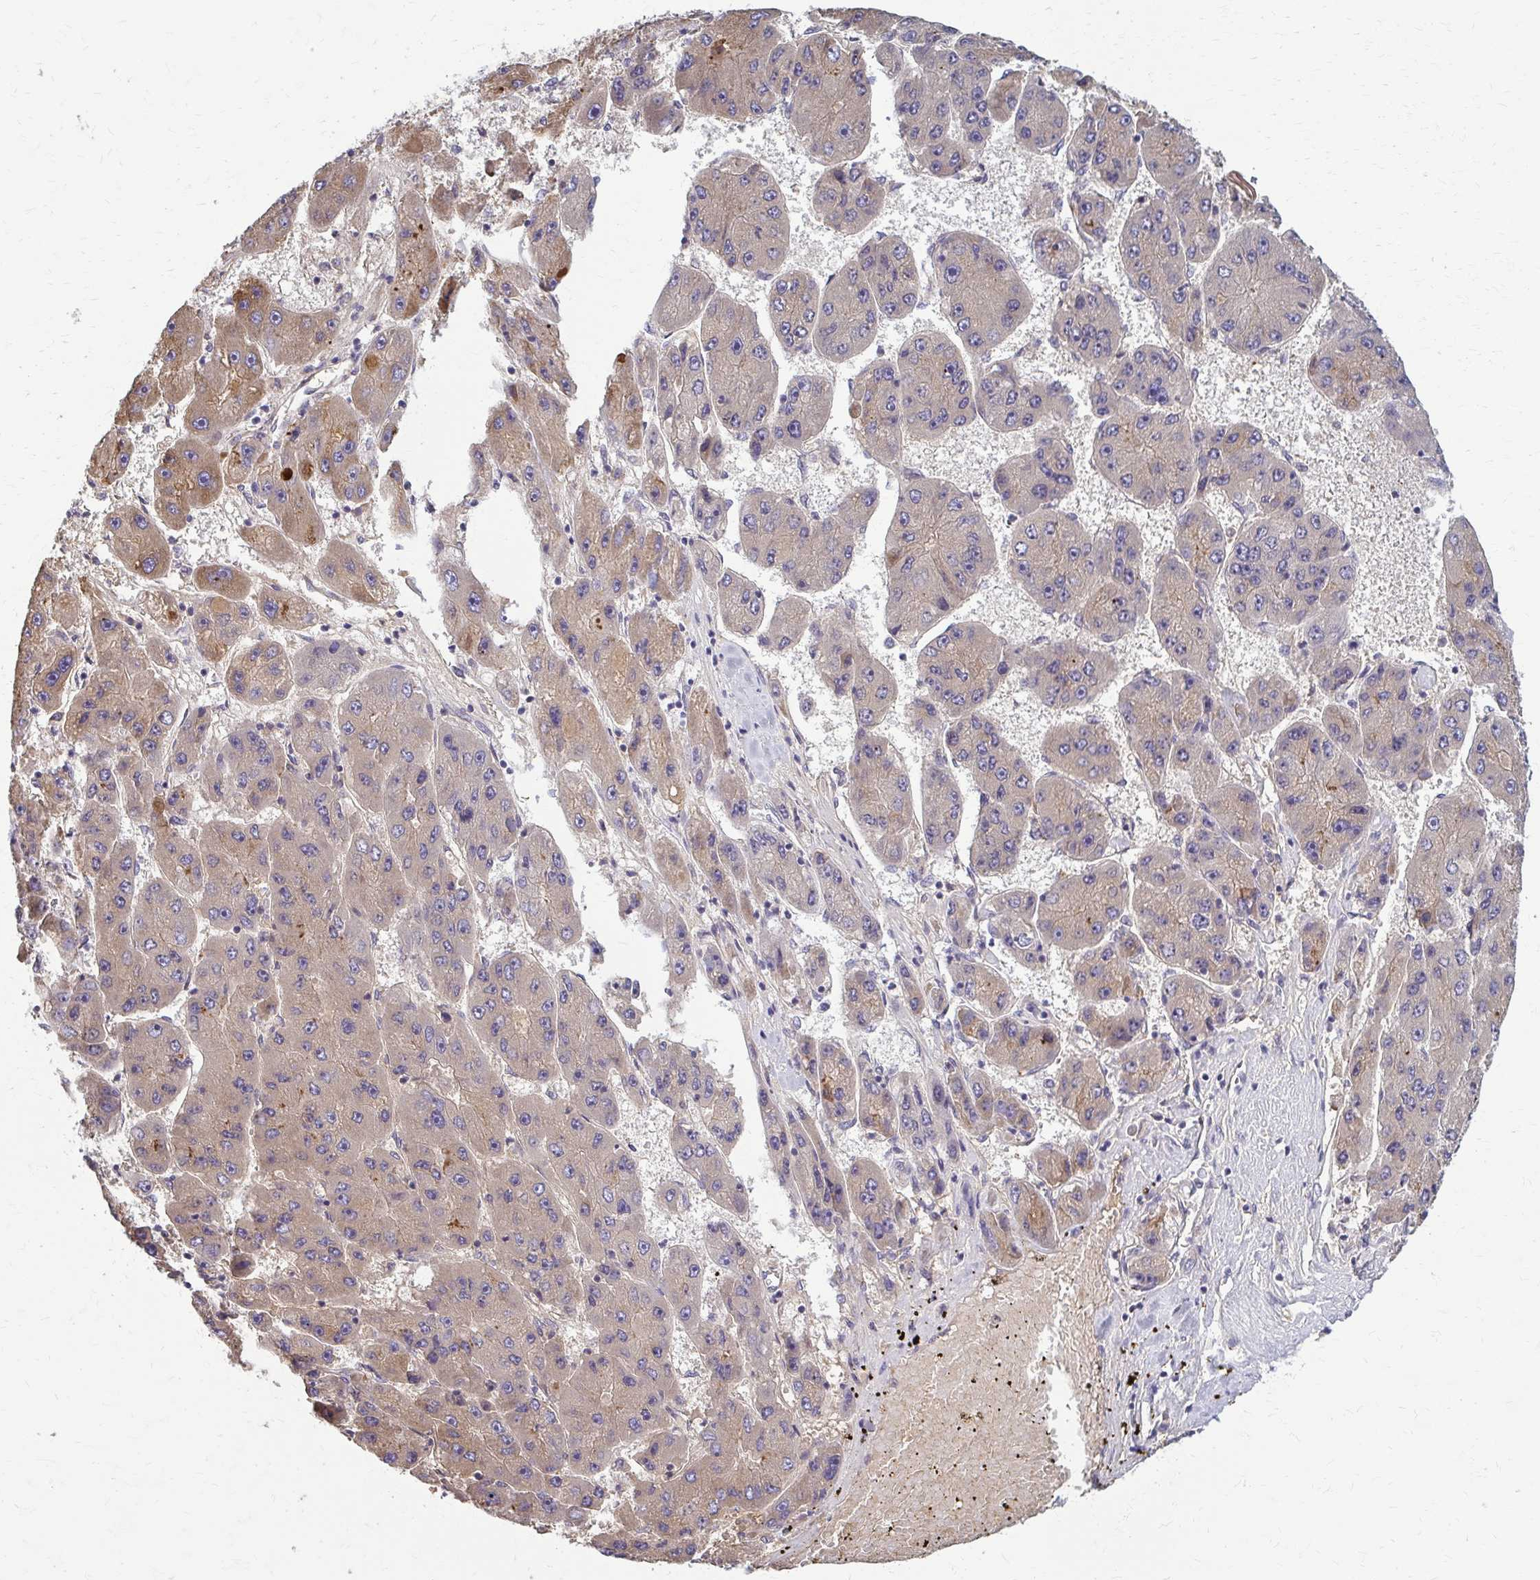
{"staining": {"intensity": "weak", "quantity": ">75%", "location": "cytoplasmic/membranous"}, "tissue": "liver cancer", "cell_type": "Tumor cells", "image_type": "cancer", "snomed": [{"axis": "morphology", "description": "Carcinoma, Hepatocellular, NOS"}, {"axis": "topography", "description": "Liver"}], "caption": "Hepatocellular carcinoma (liver) stained with DAB immunohistochemistry (IHC) demonstrates low levels of weak cytoplasmic/membranous expression in about >75% of tumor cells. (DAB IHC, brown staining for protein, blue staining for nuclei).", "gene": "MCRIP2", "patient": {"sex": "female", "age": 61}}